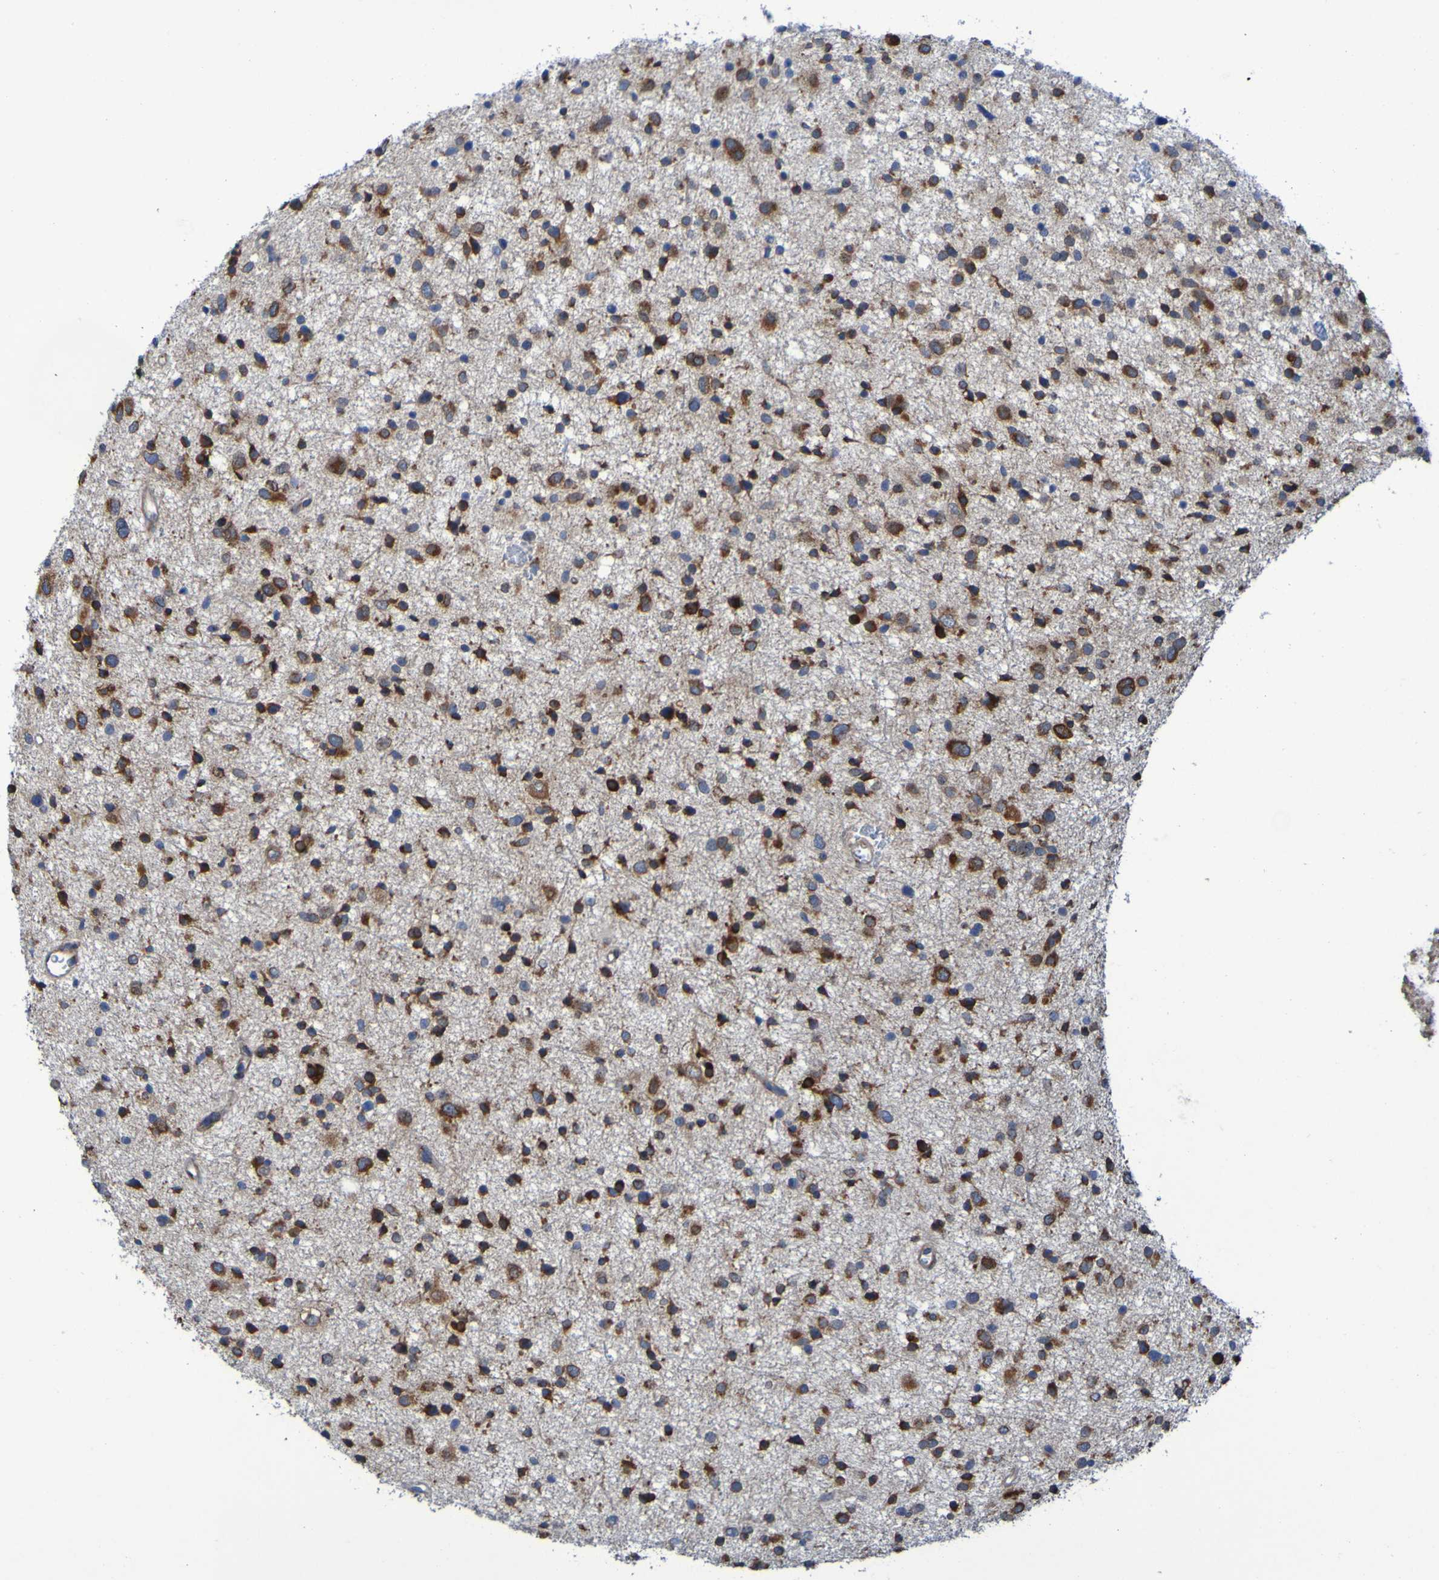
{"staining": {"intensity": "strong", "quantity": ">75%", "location": "cytoplasmic/membranous"}, "tissue": "glioma", "cell_type": "Tumor cells", "image_type": "cancer", "snomed": [{"axis": "morphology", "description": "Glioma, malignant, Low grade"}, {"axis": "topography", "description": "Brain"}], "caption": "Glioma was stained to show a protein in brown. There is high levels of strong cytoplasmic/membranous expression in about >75% of tumor cells.", "gene": "FKBP3", "patient": {"sex": "female", "age": 37}}